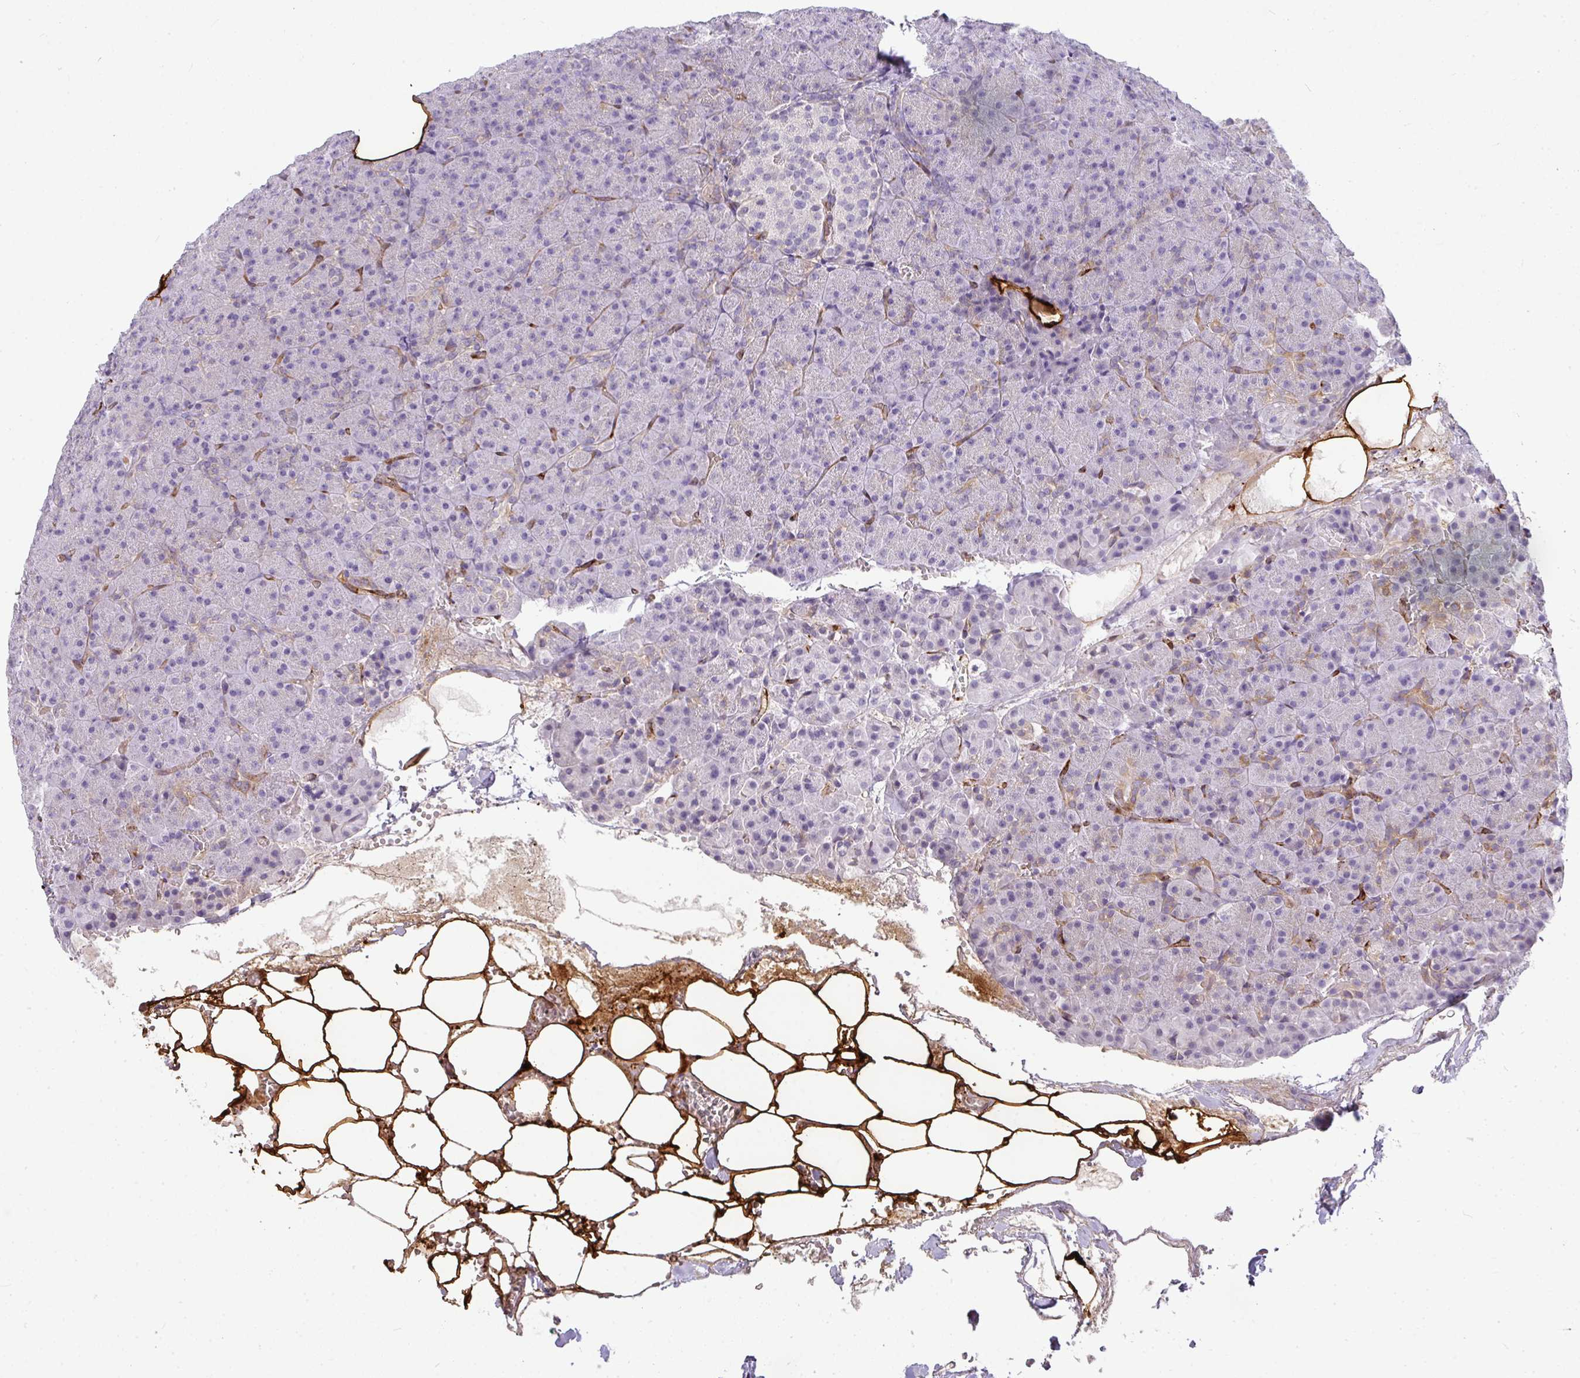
{"staining": {"intensity": "negative", "quantity": "none", "location": "none"}, "tissue": "pancreas", "cell_type": "Exocrine glandular cells", "image_type": "normal", "snomed": [{"axis": "morphology", "description": "Normal tissue, NOS"}, {"axis": "topography", "description": "Pancreas"}], "caption": "Immunohistochemical staining of benign pancreas displays no significant staining in exocrine glandular cells. (DAB immunohistochemistry (IHC), high magnification).", "gene": "LIPE", "patient": {"sex": "female", "age": 74}}